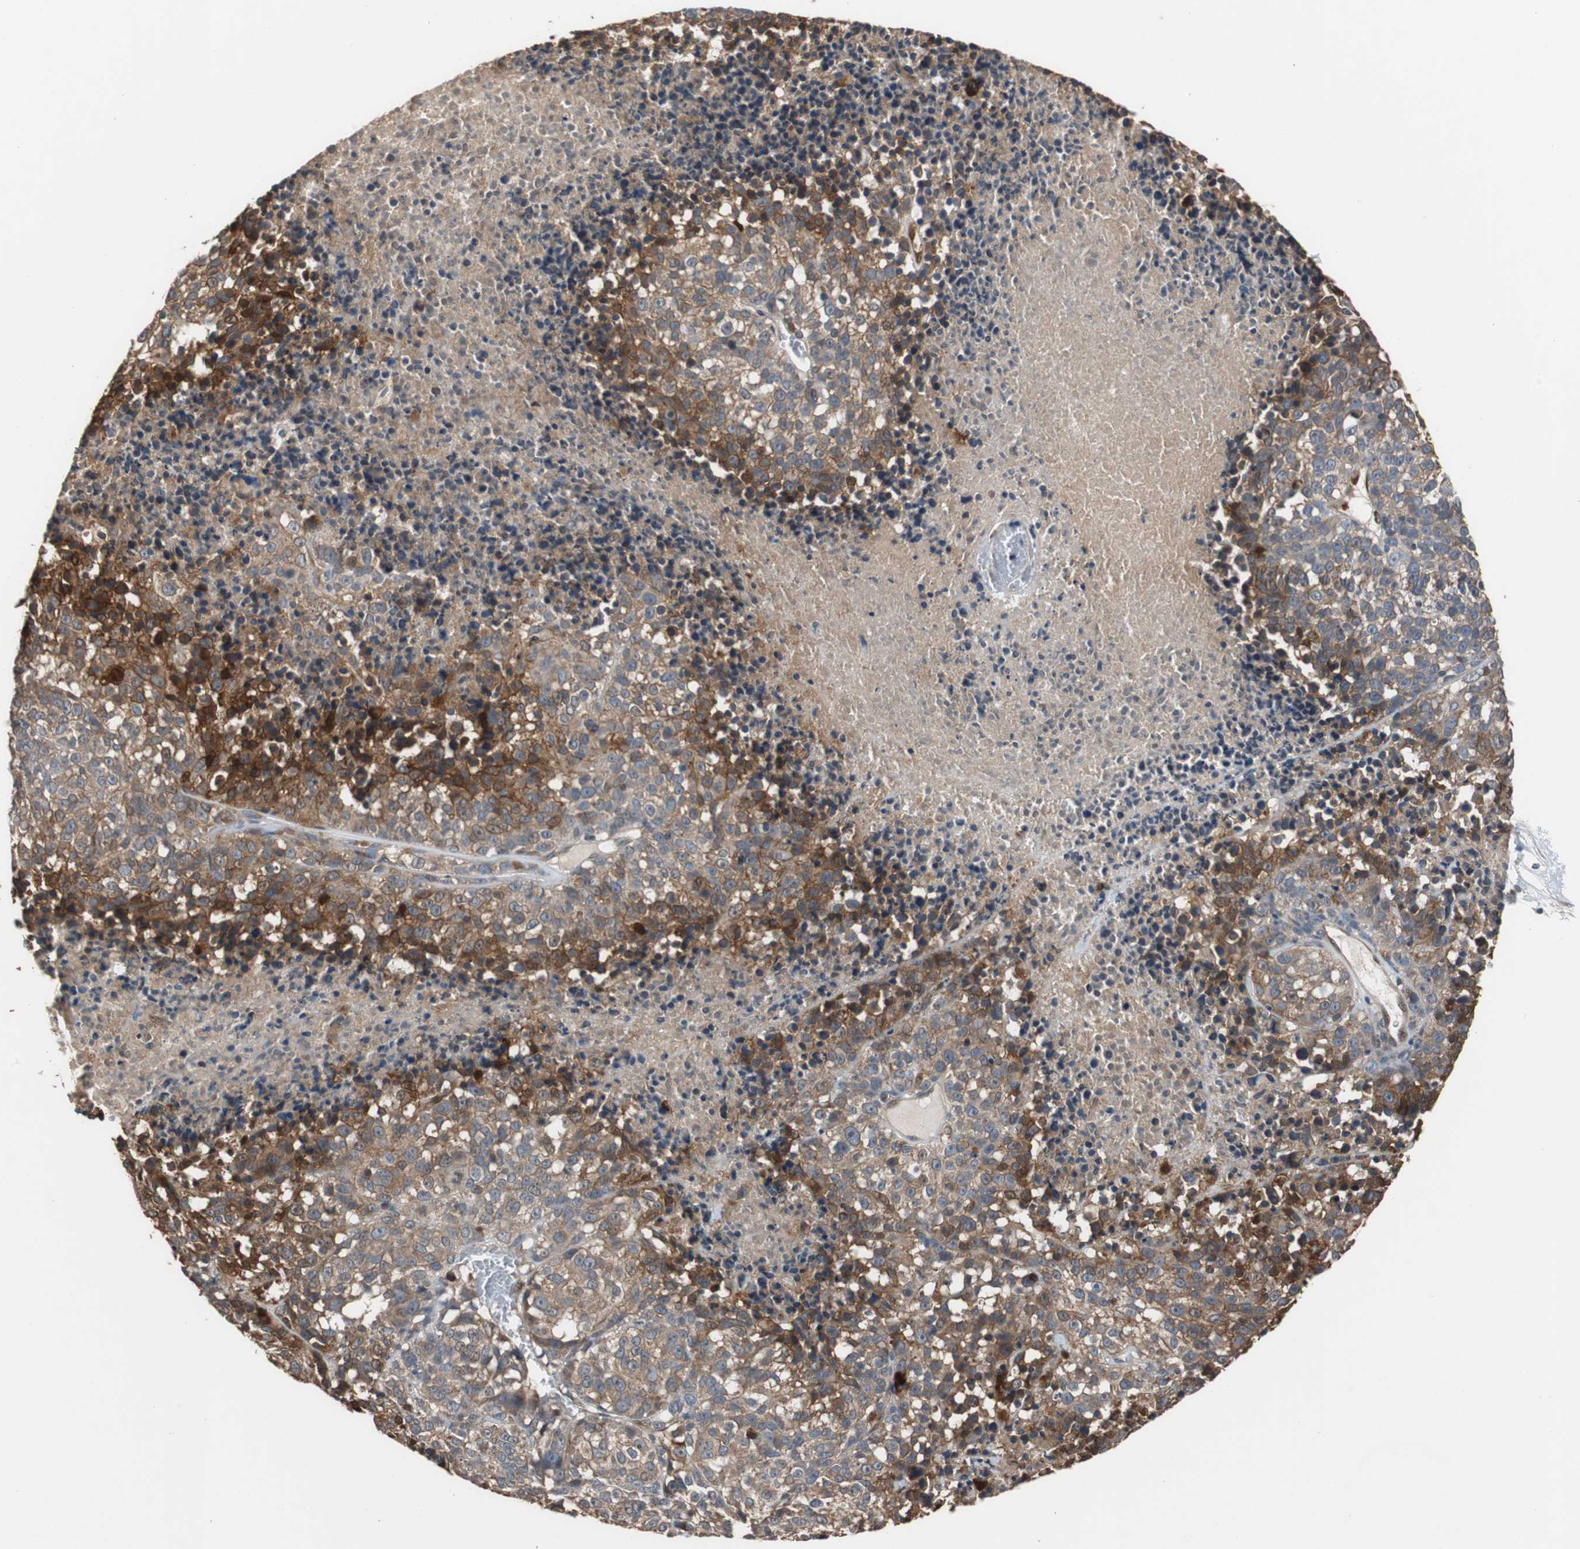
{"staining": {"intensity": "strong", "quantity": "25%-75%", "location": "cytoplasmic/membranous,nuclear"}, "tissue": "melanoma", "cell_type": "Tumor cells", "image_type": "cancer", "snomed": [{"axis": "morphology", "description": "Malignant melanoma, Metastatic site"}, {"axis": "topography", "description": "Cerebral cortex"}], "caption": "The immunohistochemical stain highlights strong cytoplasmic/membranous and nuclear positivity in tumor cells of malignant melanoma (metastatic site) tissue.", "gene": "NDRG1", "patient": {"sex": "female", "age": 52}}